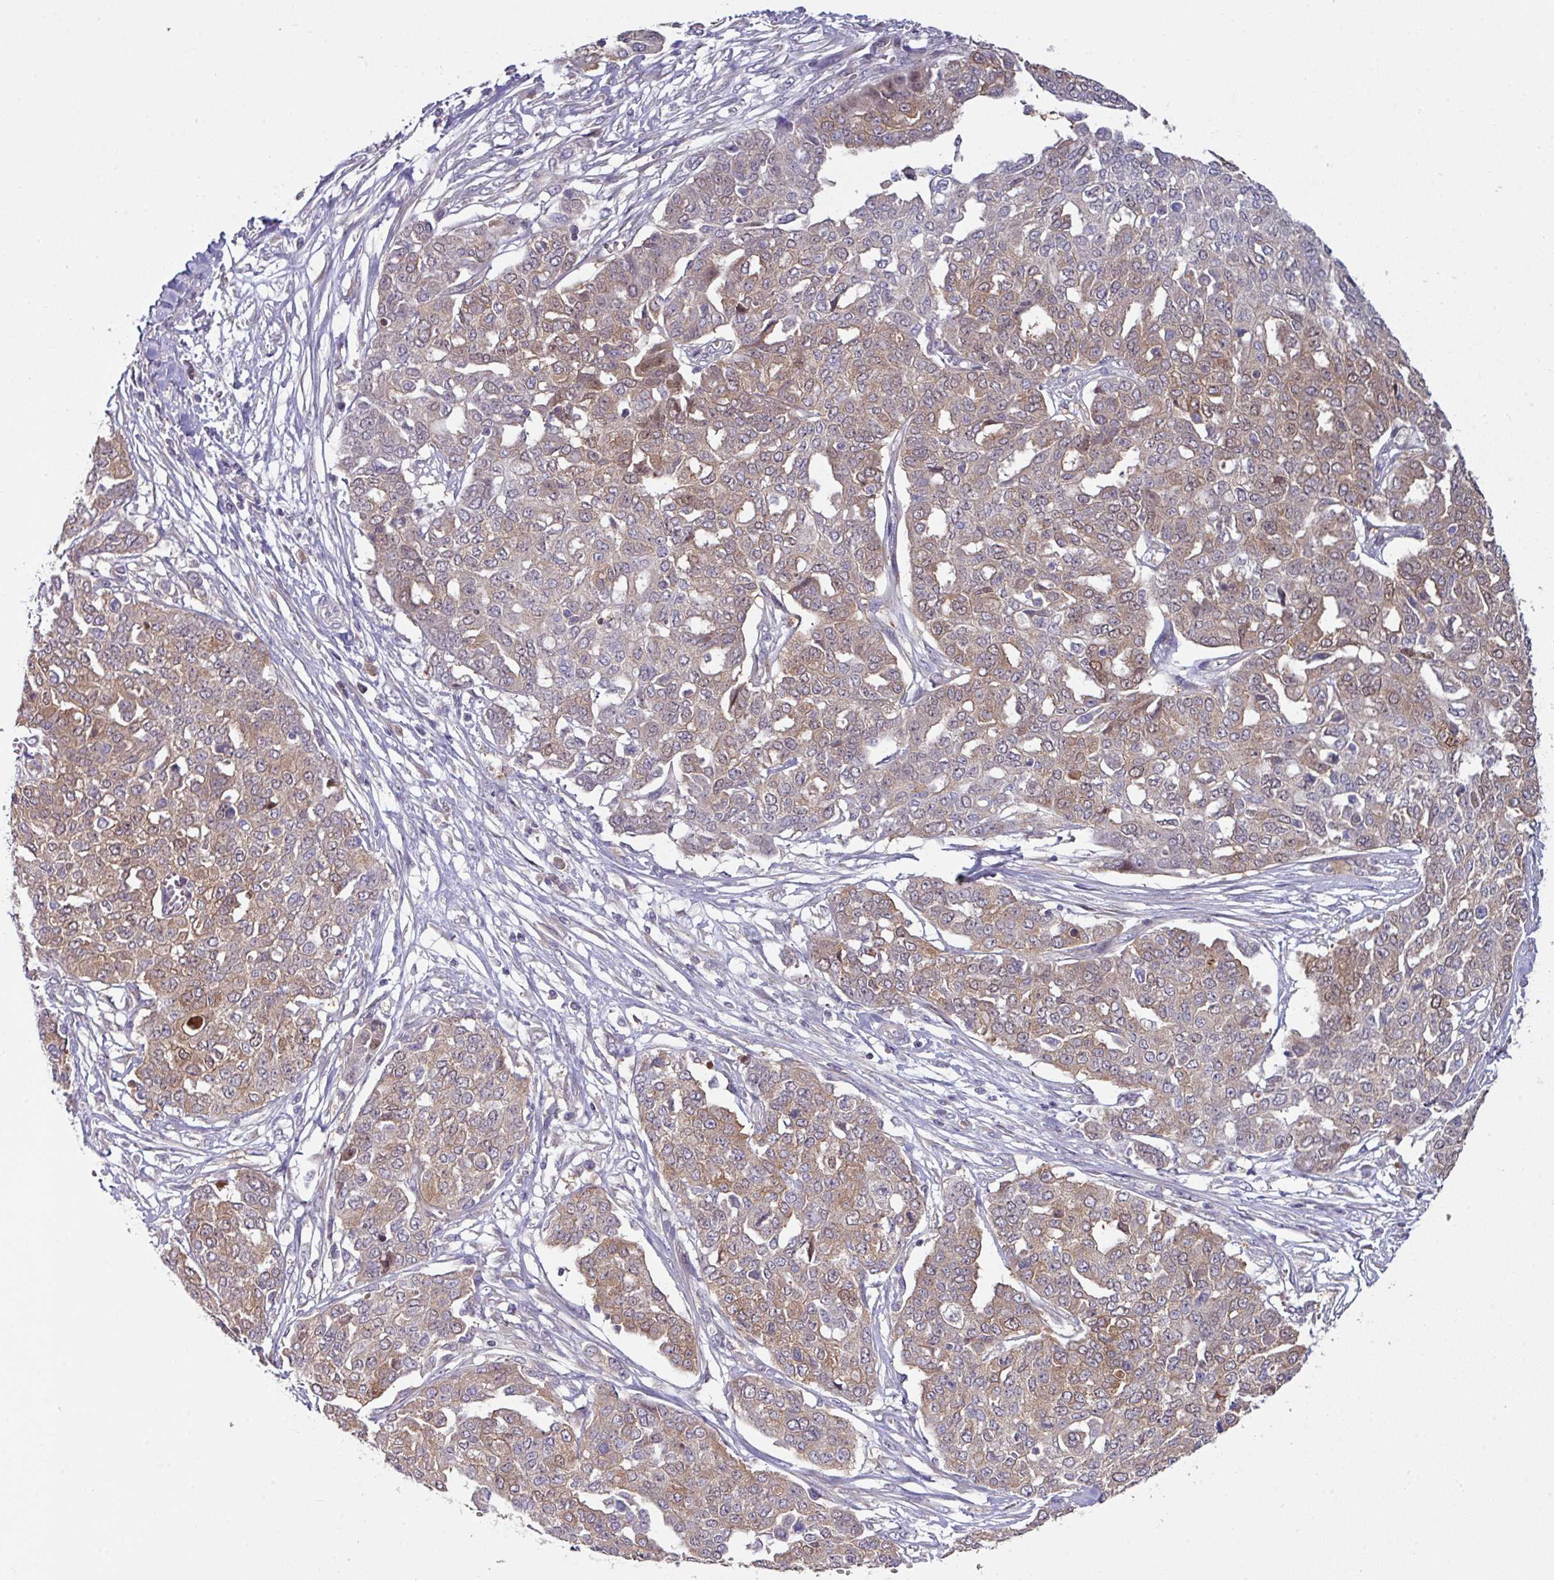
{"staining": {"intensity": "moderate", "quantity": "25%-75%", "location": "cytoplasmic/membranous"}, "tissue": "ovarian cancer", "cell_type": "Tumor cells", "image_type": "cancer", "snomed": [{"axis": "morphology", "description": "Cystadenocarcinoma, serous, NOS"}, {"axis": "topography", "description": "Soft tissue"}, {"axis": "topography", "description": "Ovary"}], "caption": "Approximately 25%-75% of tumor cells in ovarian cancer (serous cystadenocarcinoma) show moderate cytoplasmic/membranous protein positivity as visualized by brown immunohistochemical staining.", "gene": "SLAMF6", "patient": {"sex": "female", "age": 57}}